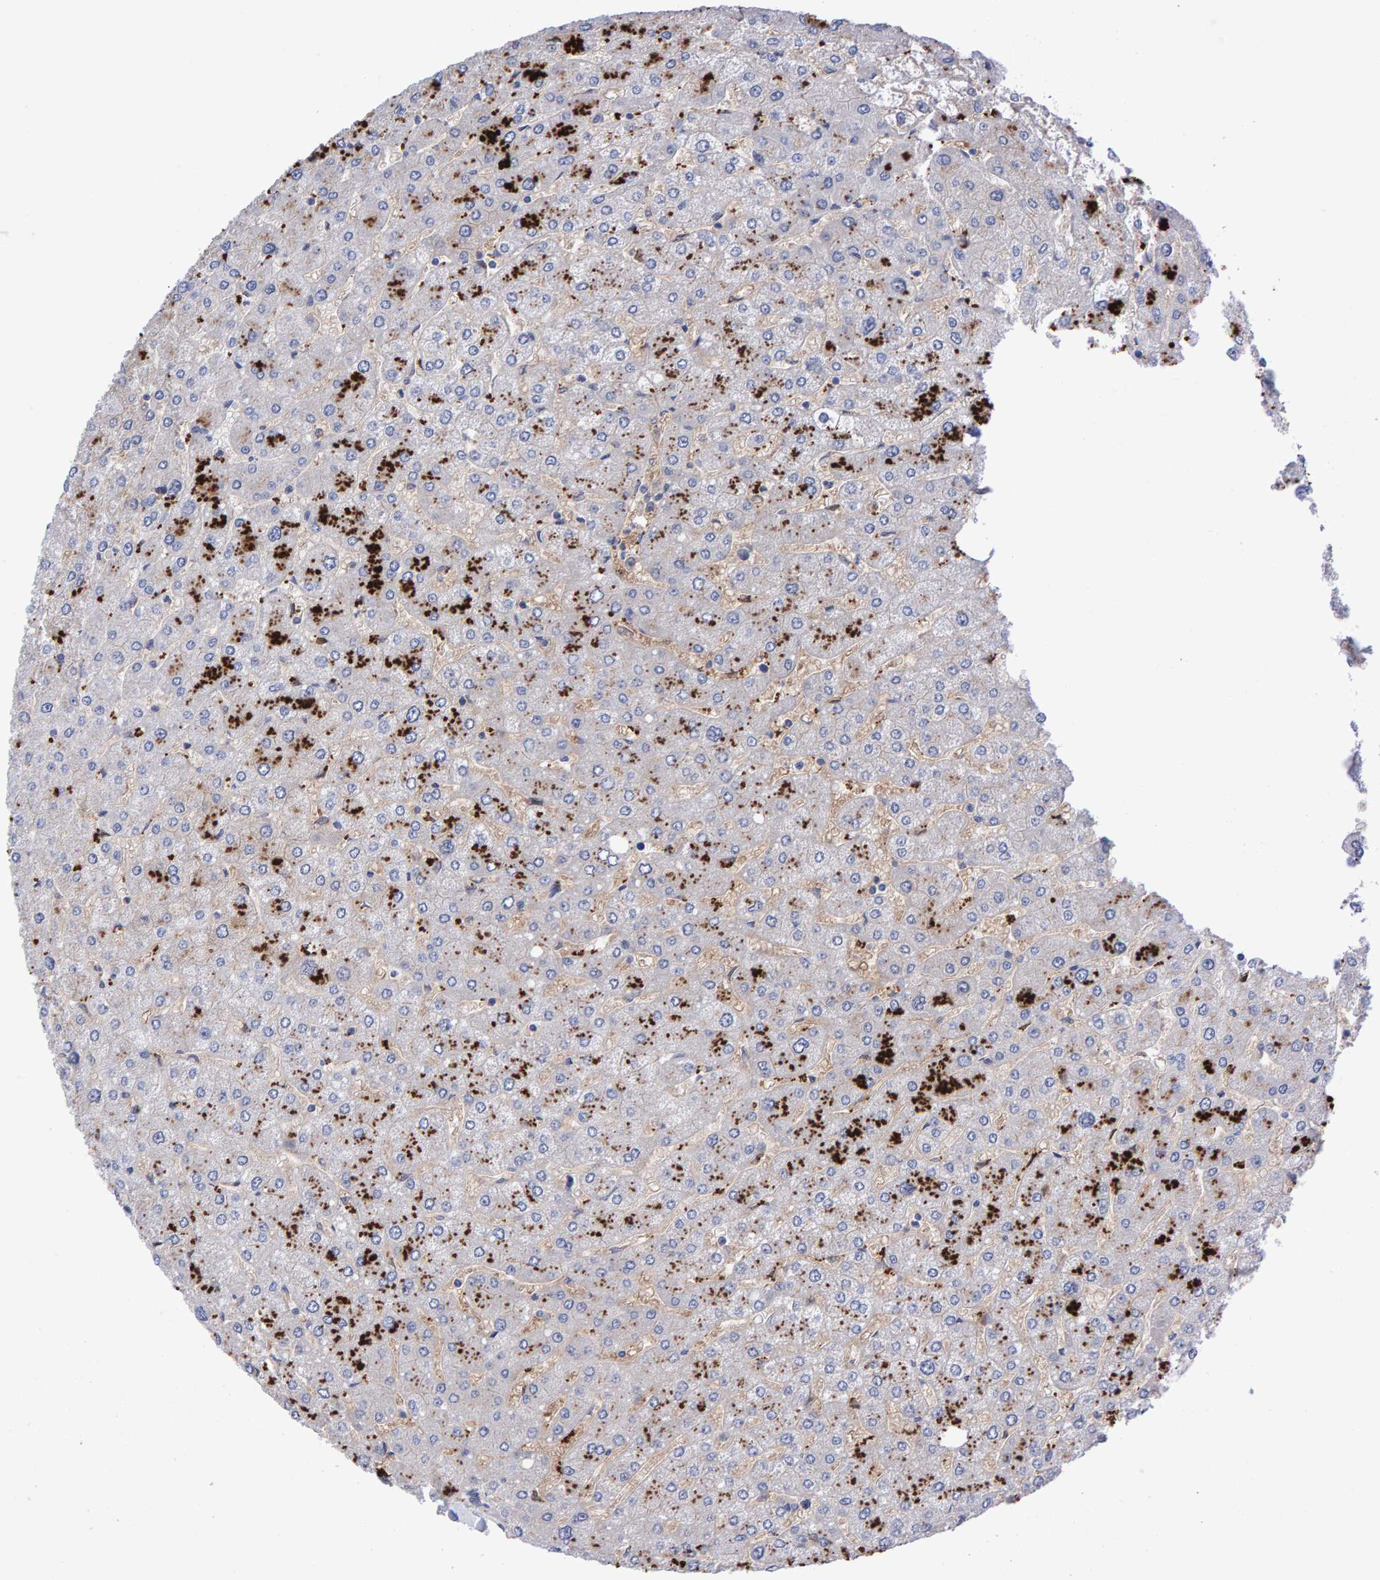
{"staining": {"intensity": "negative", "quantity": "none", "location": "none"}, "tissue": "liver", "cell_type": "Cholangiocytes", "image_type": "normal", "snomed": [{"axis": "morphology", "description": "Normal tissue, NOS"}, {"axis": "topography", "description": "Liver"}], "caption": "IHC image of benign liver: human liver stained with DAB displays no significant protein staining in cholangiocytes.", "gene": "EFR3A", "patient": {"sex": "male", "age": 55}}